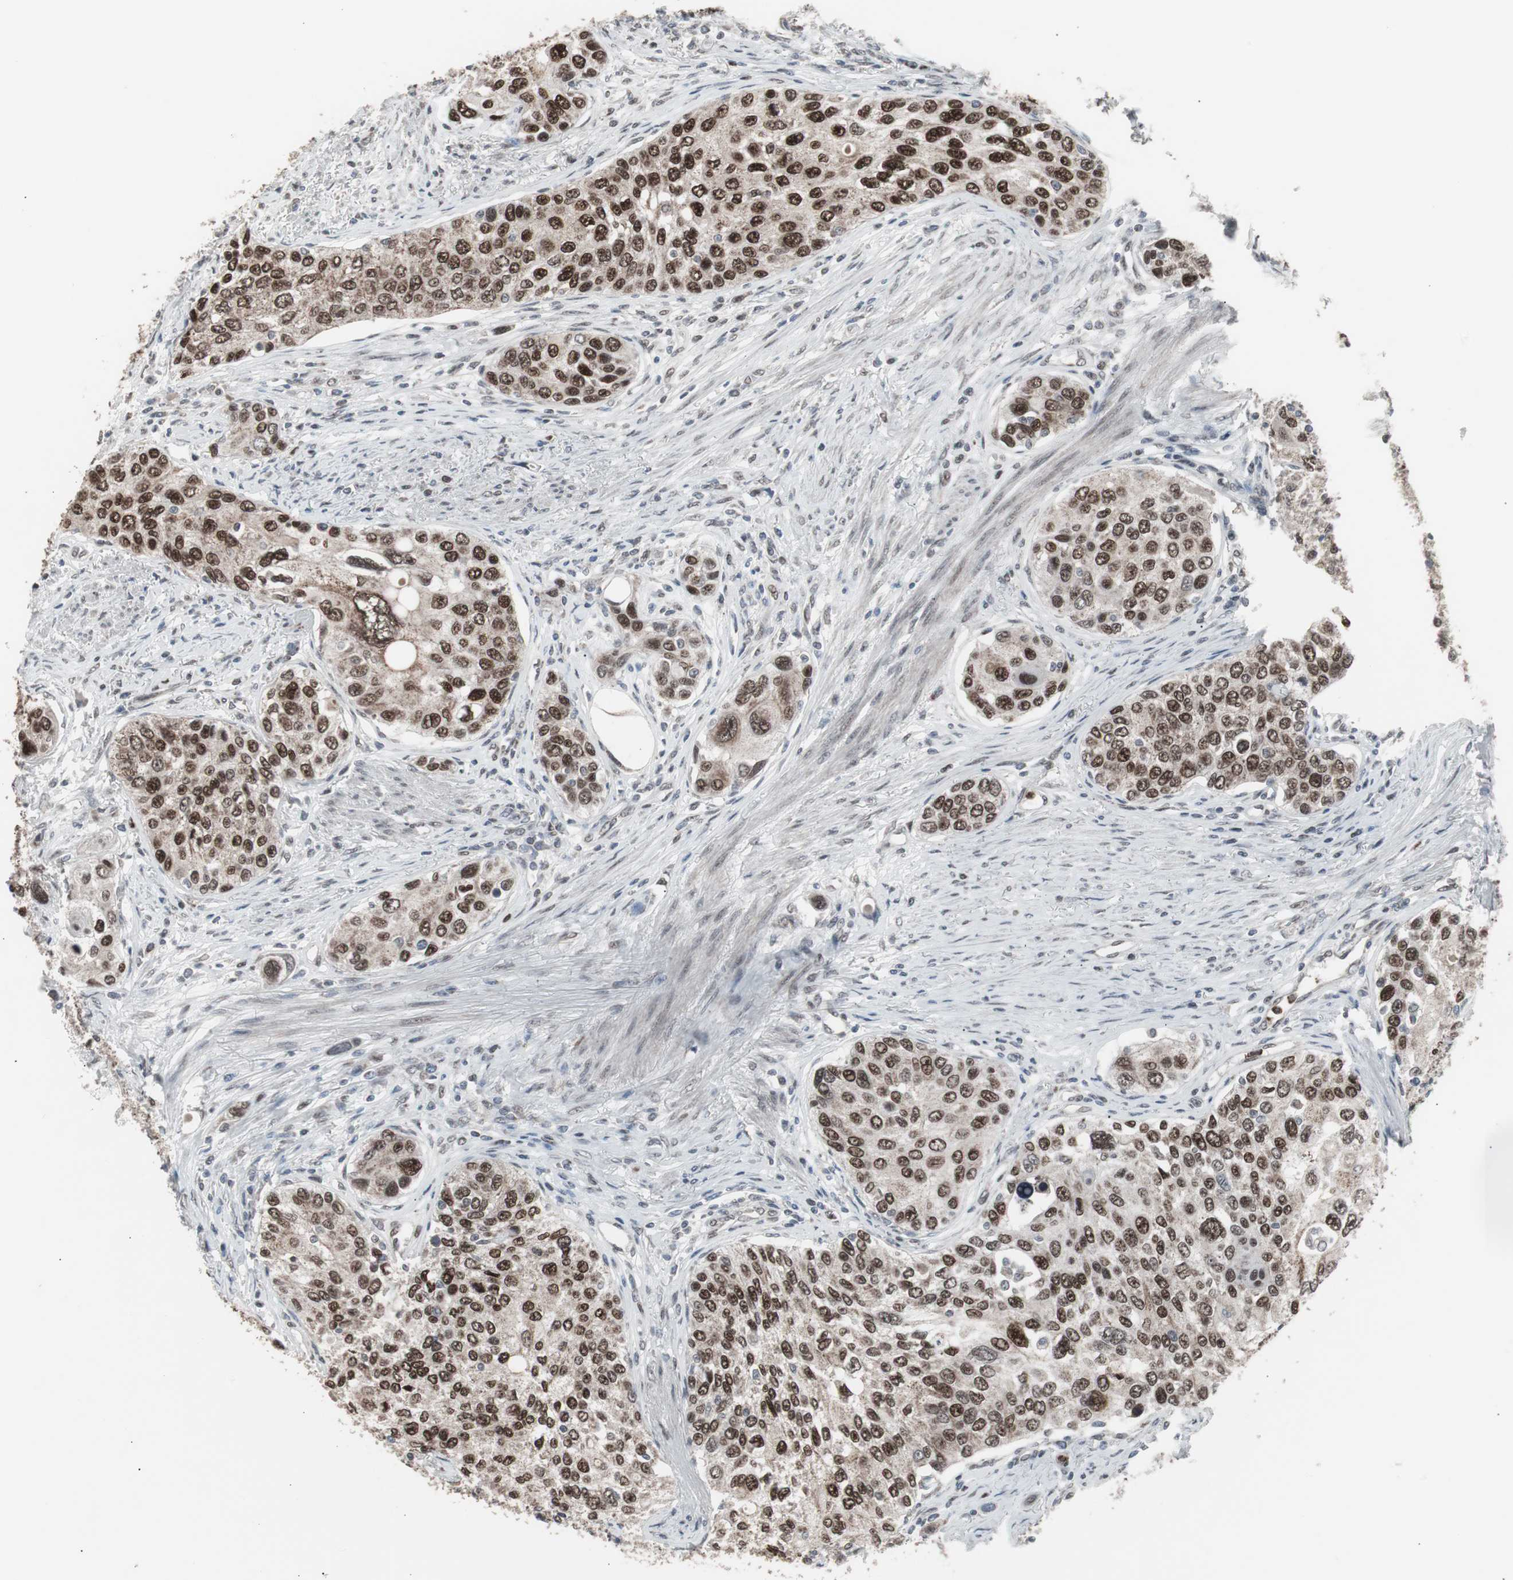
{"staining": {"intensity": "strong", "quantity": ">75%", "location": "nuclear"}, "tissue": "urothelial cancer", "cell_type": "Tumor cells", "image_type": "cancer", "snomed": [{"axis": "morphology", "description": "Urothelial carcinoma, High grade"}, {"axis": "topography", "description": "Urinary bladder"}], "caption": "DAB immunohistochemical staining of human high-grade urothelial carcinoma demonstrates strong nuclear protein expression in approximately >75% of tumor cells.", "gene": "RXRA", "patient": {"sex": "female", "age": 56}}